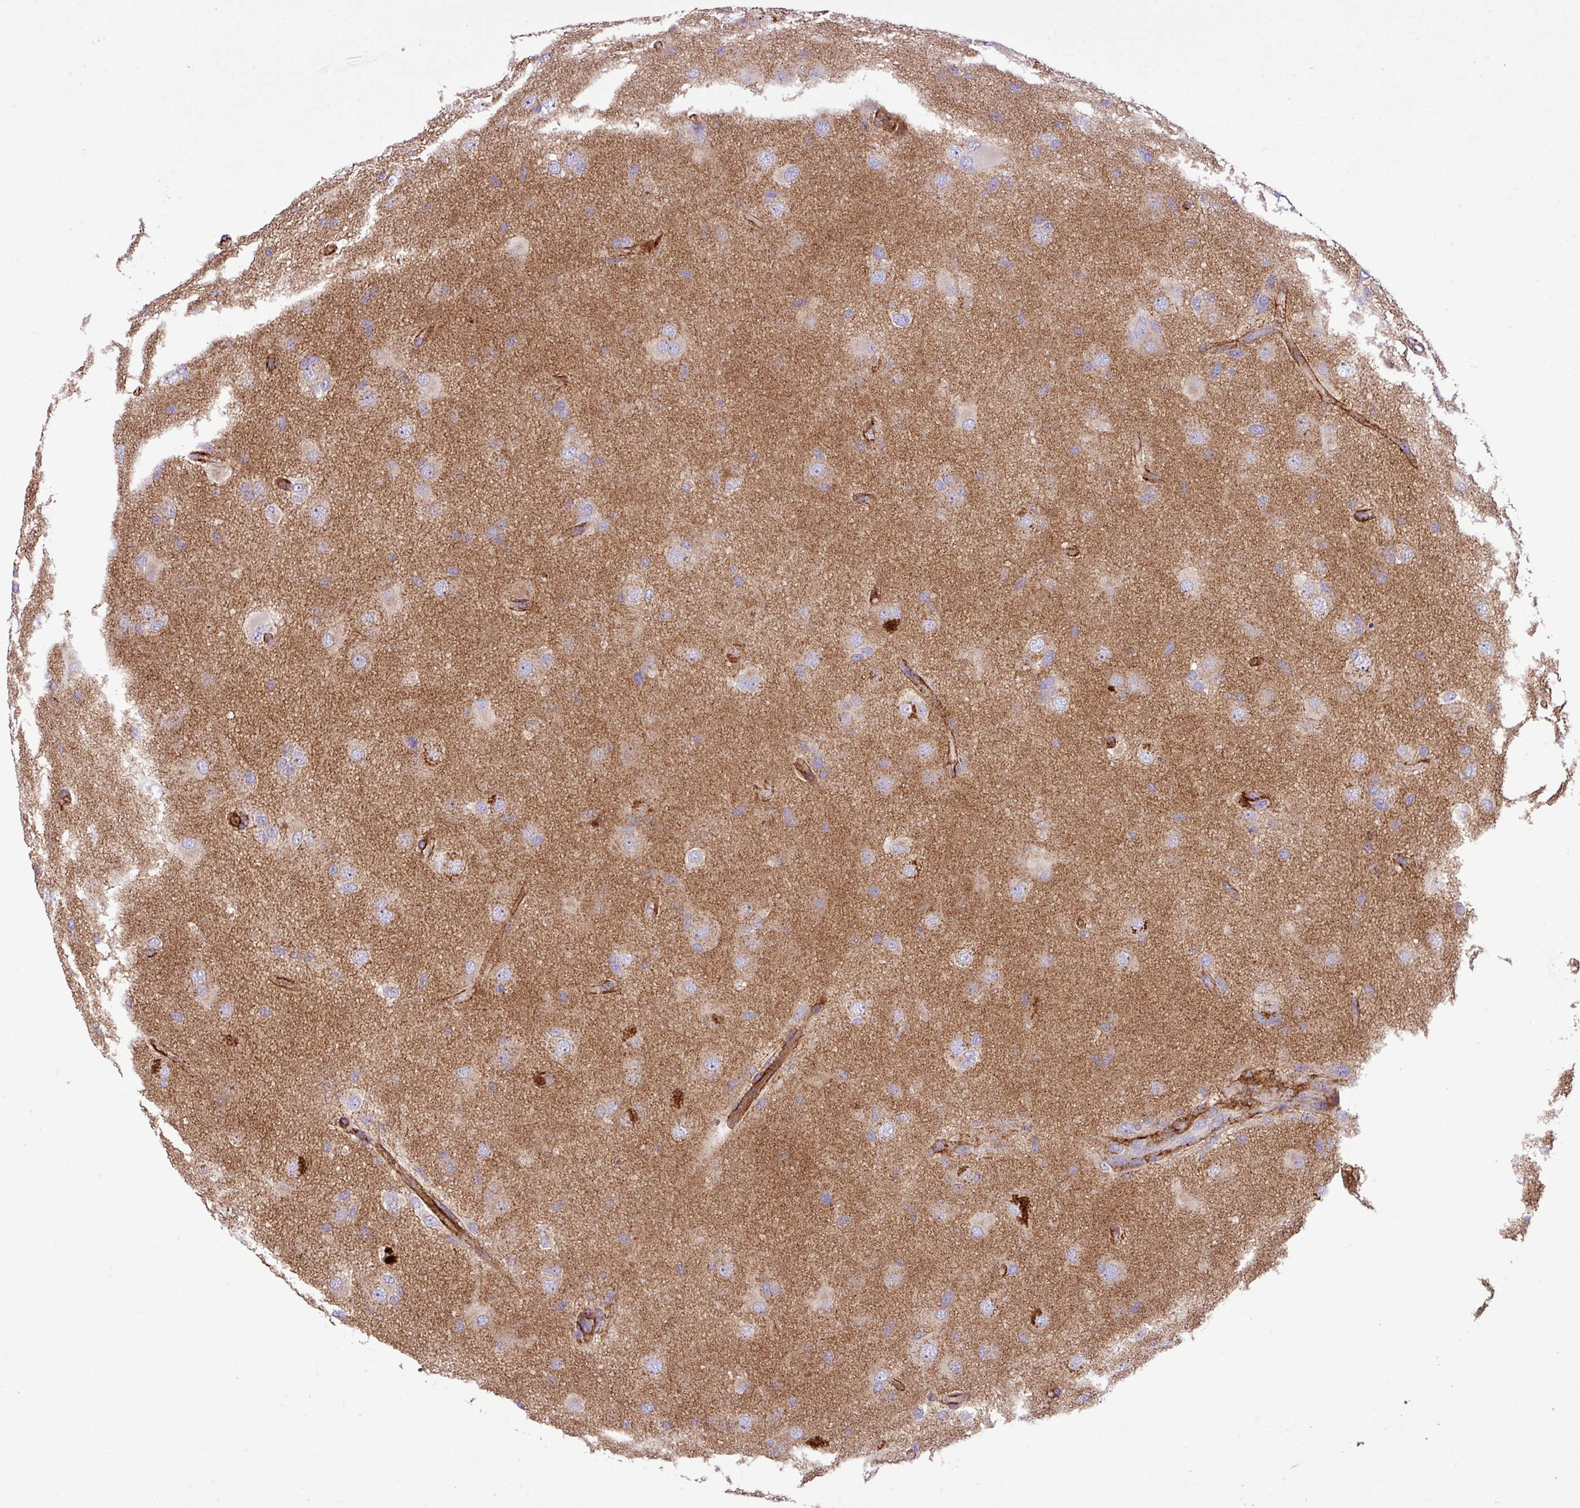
{"staining": {"intensity": "weak", "quantity": "25%-75%", "location": "cytoplasmic/membranous"}, "tissue": "glioma", "cell_type": "Tumor cells", "image_type": "cancer", "snomed": [{"axis": "morphology", "description": "Glioma, malignant, High grade"}, {"axis": "topography", "description": "Brain"}], "caption": "Protein expression analysis of human malignant glioma (high-grade) reveals weak cytoplasmic/membranous staining in approximately 25%-75% of tumor cells.", "gene": "FAM47E", "patient": {"sex": "male", "age": 53}}